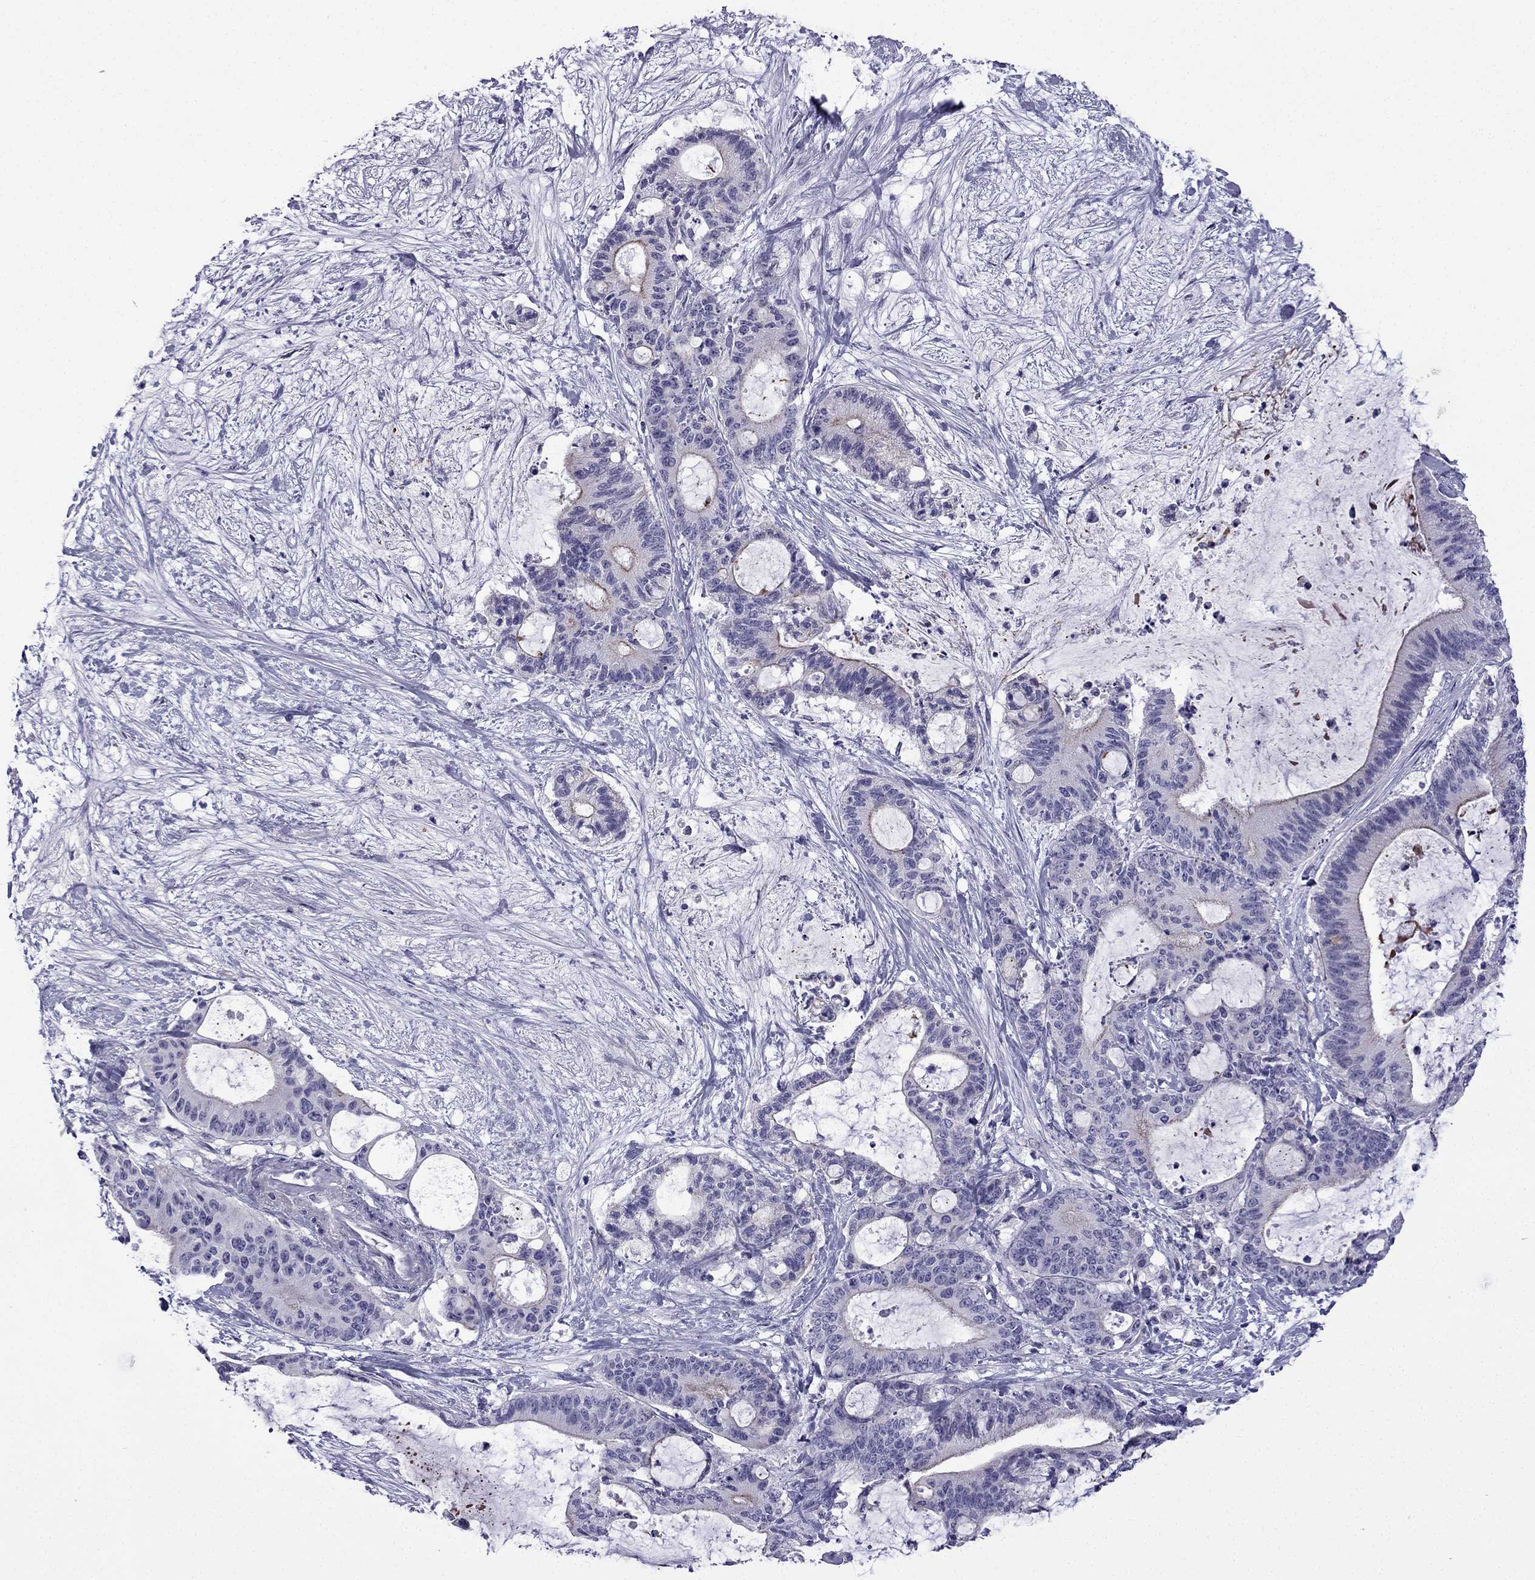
{"staining": {"intensity": "weak", "quantity": "<25%", "location": "cytoplasmic/membranous"}, "tissue": "liver cancer", "cell_type": "Tumor cells", "image_type": "cancer", "snomed": [{"axis": "morphology", "description": "Cholangiocarcinoma"}, {"axis": "topography", "description": "Liver"}], "caption": "High magnification brightfield microscopy of liver cancer (cholangiocarcinoma) stained with DAB (3,3'-diaminobenzidine) (brown) and counterstained with hematoxylin (blue): tumor cells show no significant staining.", "gene": "POM121L12", "patient": {"sex": "female", "age": 73}}